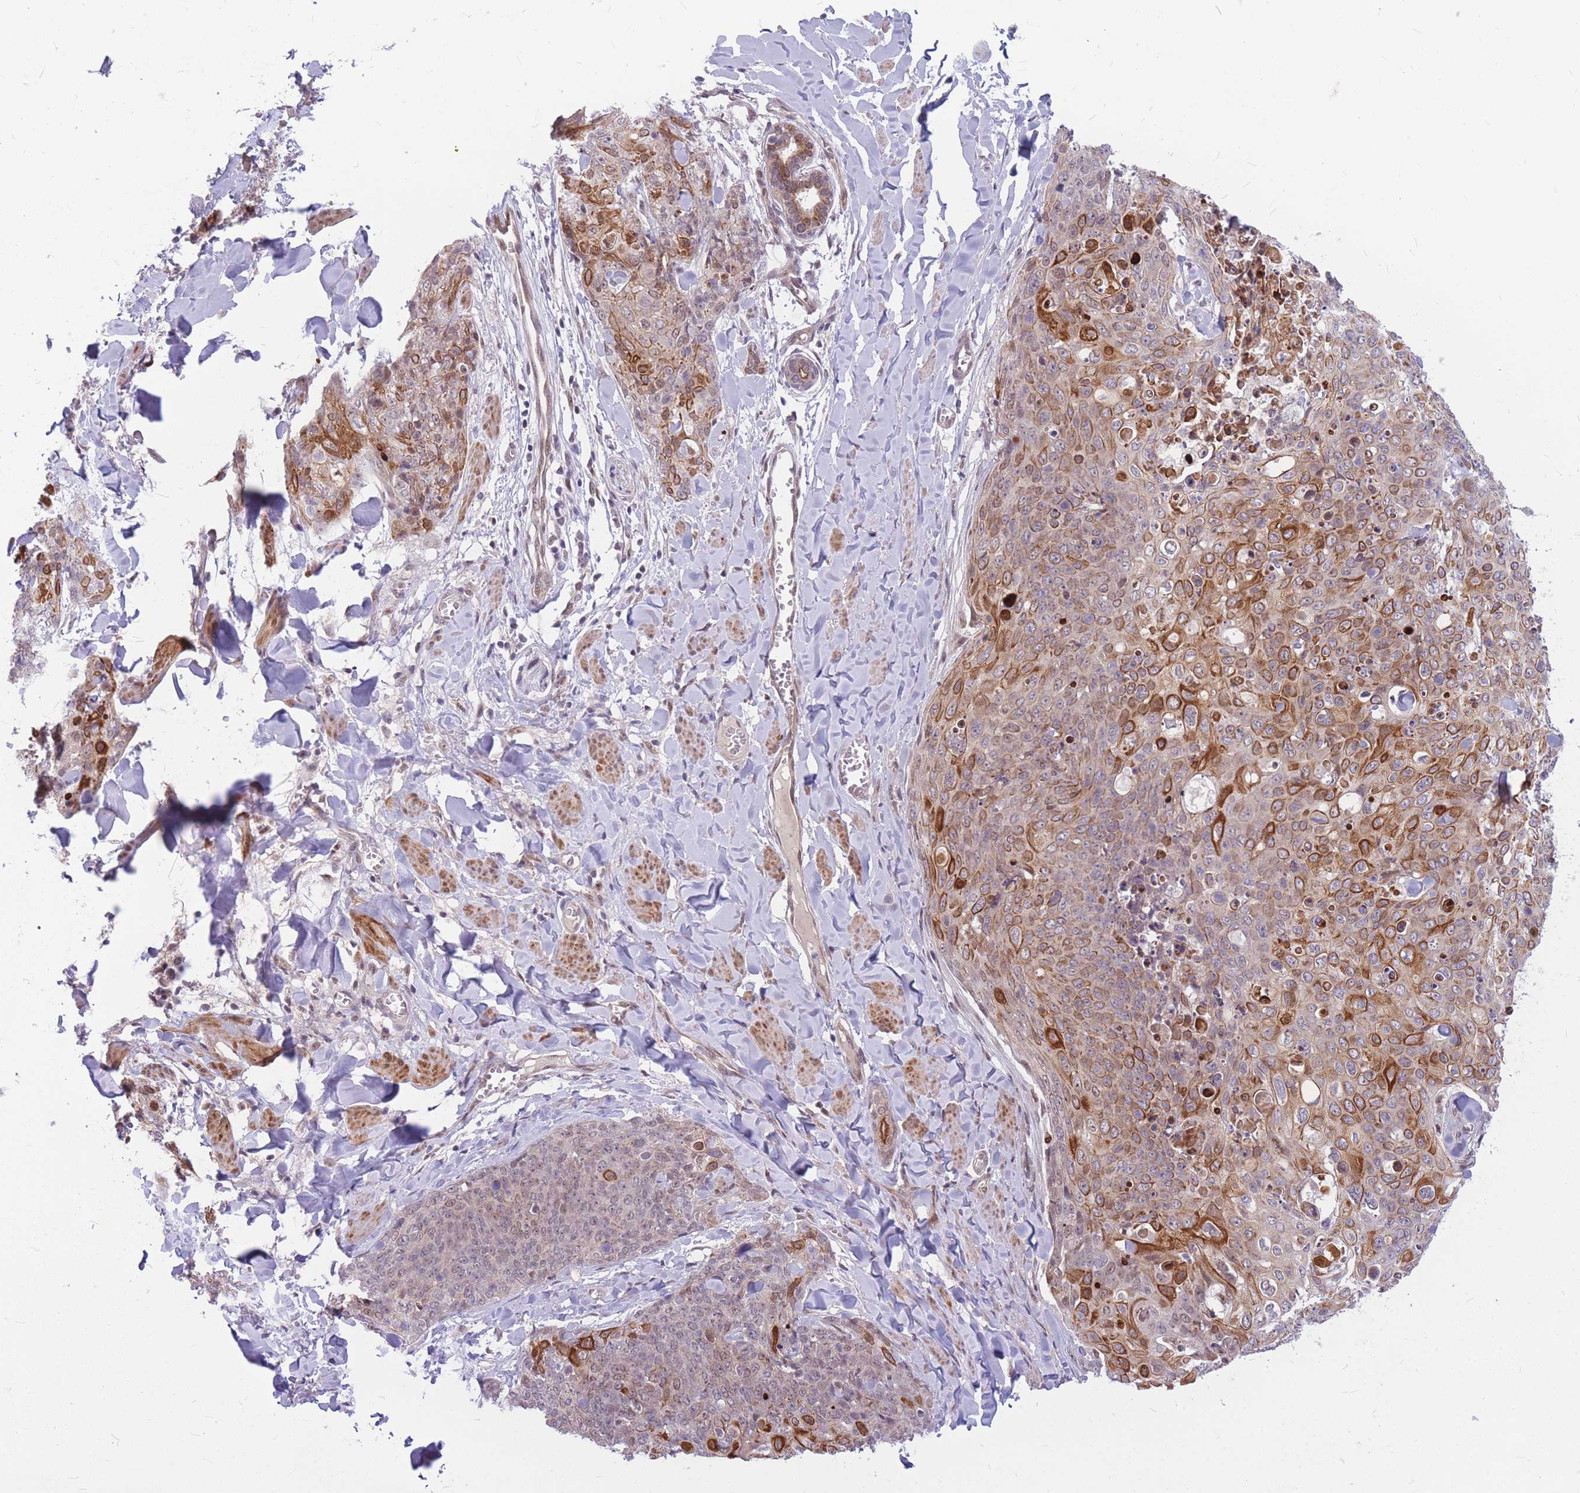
{"staining": {"intensity": "strong", "quantity": "25%-75%", "location": "cytoplasmic/membranous"}, "tissue": "skin cancer", "cell_type": "Tumor cells", "image_type": "cancer", "snomed": [{"axis": "morphology", "description": "Squamous cell carcinoma, NOS"}, {"axis": "topography", "description": "Skin"}, {"axis": "topography", "description": "Vulva"}], "caption": "Protein expression analysis of squamous cell carcinoma (skin) reveals strong cytoplasmic/membranous staining in approximately 25%-75% of tumor cells.", "gene": "ERCC2", "patient": {"sex": "female", "age": 85}}